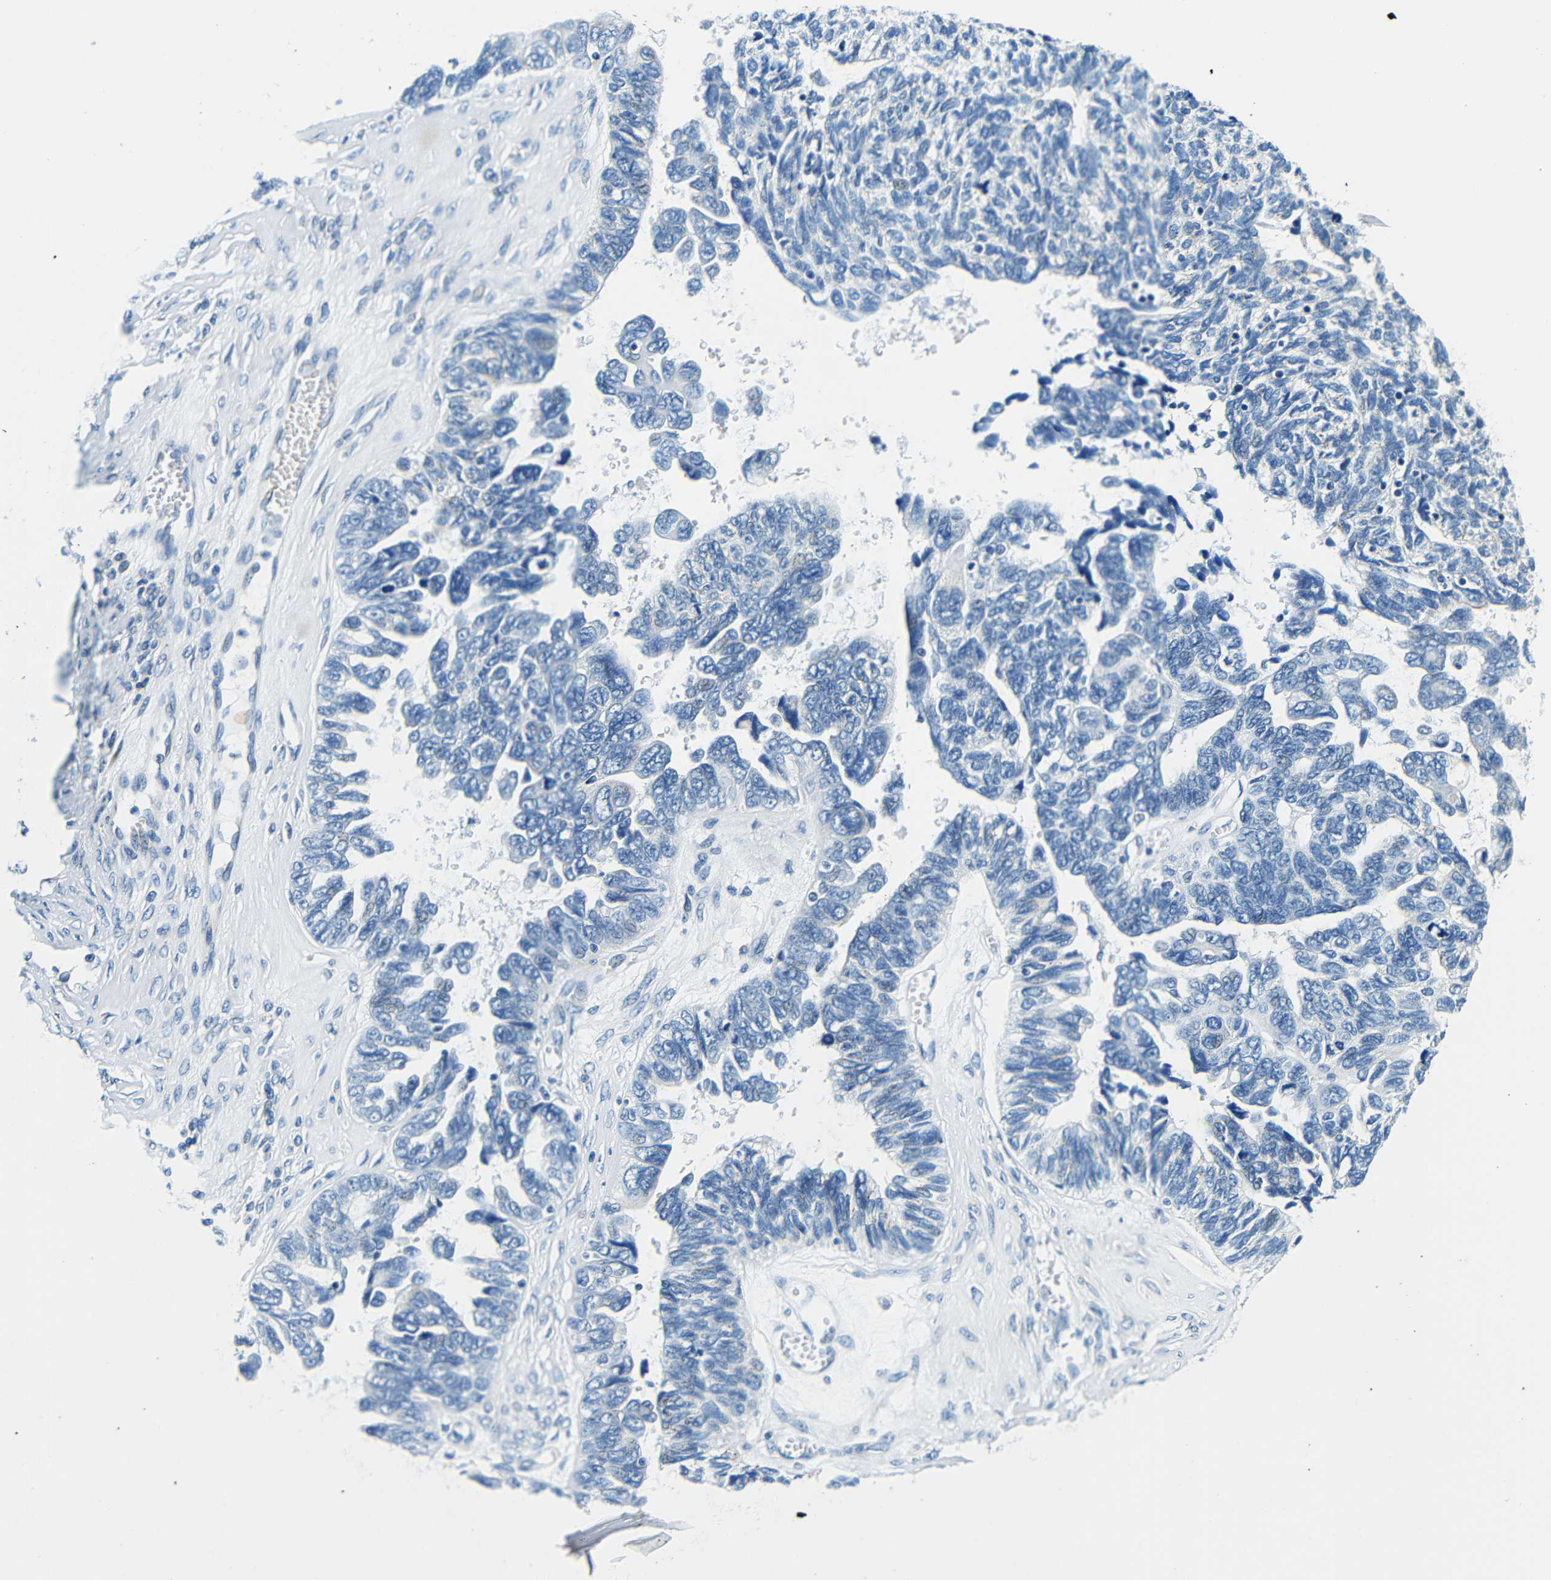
{"staining": {"intensity": "negative", "quantity": "none", "location": "none"}, "tissue": "ovarian cancer", "cell_type": "Tumor cells", "image_type": "cancer", "snomed": [{"axis": "morphology", "description": "Cystadenocarcinoma, serous, NOS"}, {"axis": "topography", "description": "Ovary"}], "caption": "Tumor cells show no significant protein expression in ovarian cancer (serous cystadenocarcinoma).", "gene": "USO1", "patient": {"sex": "female", "age": 79}}